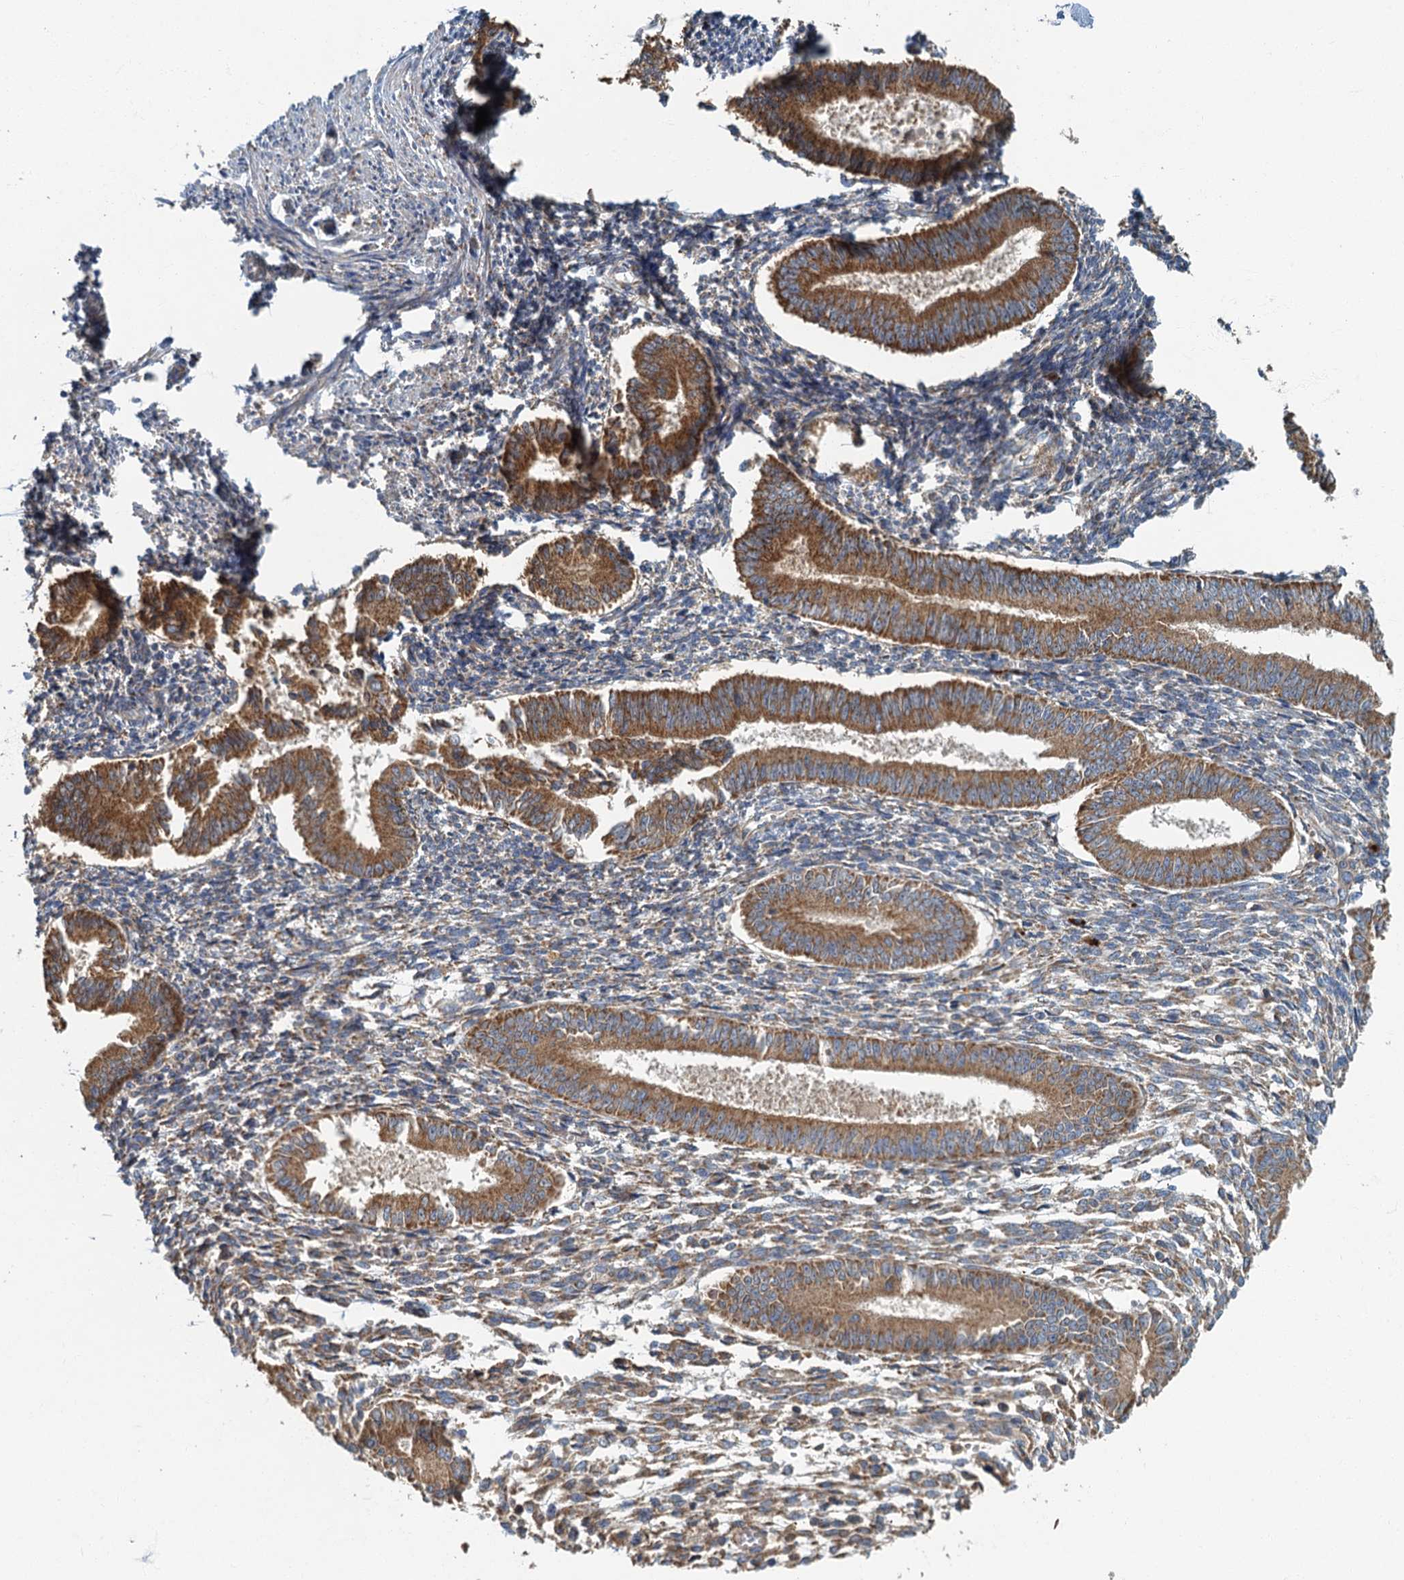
{"staining": {"intensity": "moderate", "quantity": "25%-75%", "location": "cytoplasmic/membranous"}, "tissue": "endometrium", "cell_type": "Cells in endometrial stroma", "image_type": "normal", "snomed": [{"axis": "morphology", "description": "Normal tissue, NOS"}, {"axis": "topography", "description": "Uterus"}, {"axis": "topography", "description": "Endometrium"}], "caption": "Protein staining shows moderate cytoplasmic/membranous expression in approximately 25%-75% of cells in endometrial stroma in normal endometrium.", "gene": "SPDYC", "patient": {"sex": "female", "age": 48}}